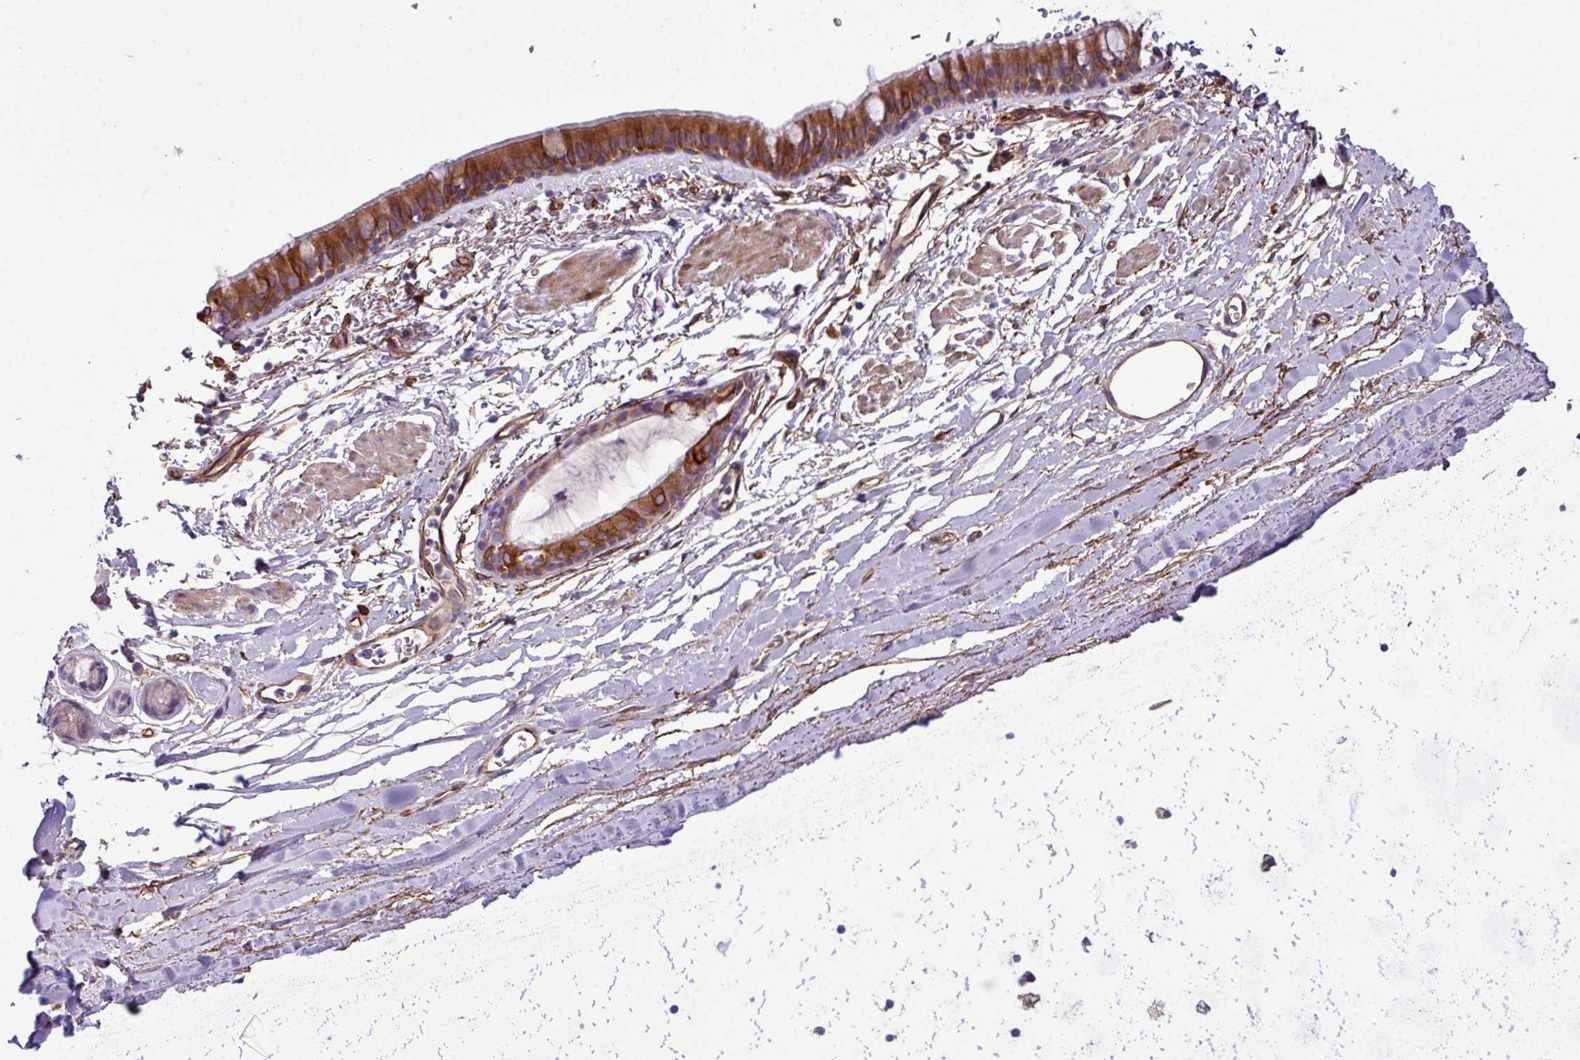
{"staining": {"intensity": "strong", "quantity": "25%-75%", "location": "cytoplasmic/membranous"}, "tissue": "bronchus", "cell_type": "Respiratory epithelial cells", "image_type": "normal", "snomed": [{"axis": "morphology", "description": "Normal tissue, NOS"}, {"axis": "topography", "description": "Bronchus"}], "caption": "A micrograph of bronchus stained for a protein reveals strong cytoplasmic/membranous brown staining in respiratory epithelial cells. Nuclei are stained in blue.", "gene": "PARD6A", "patient": {"sex": "male", "age": 67}}